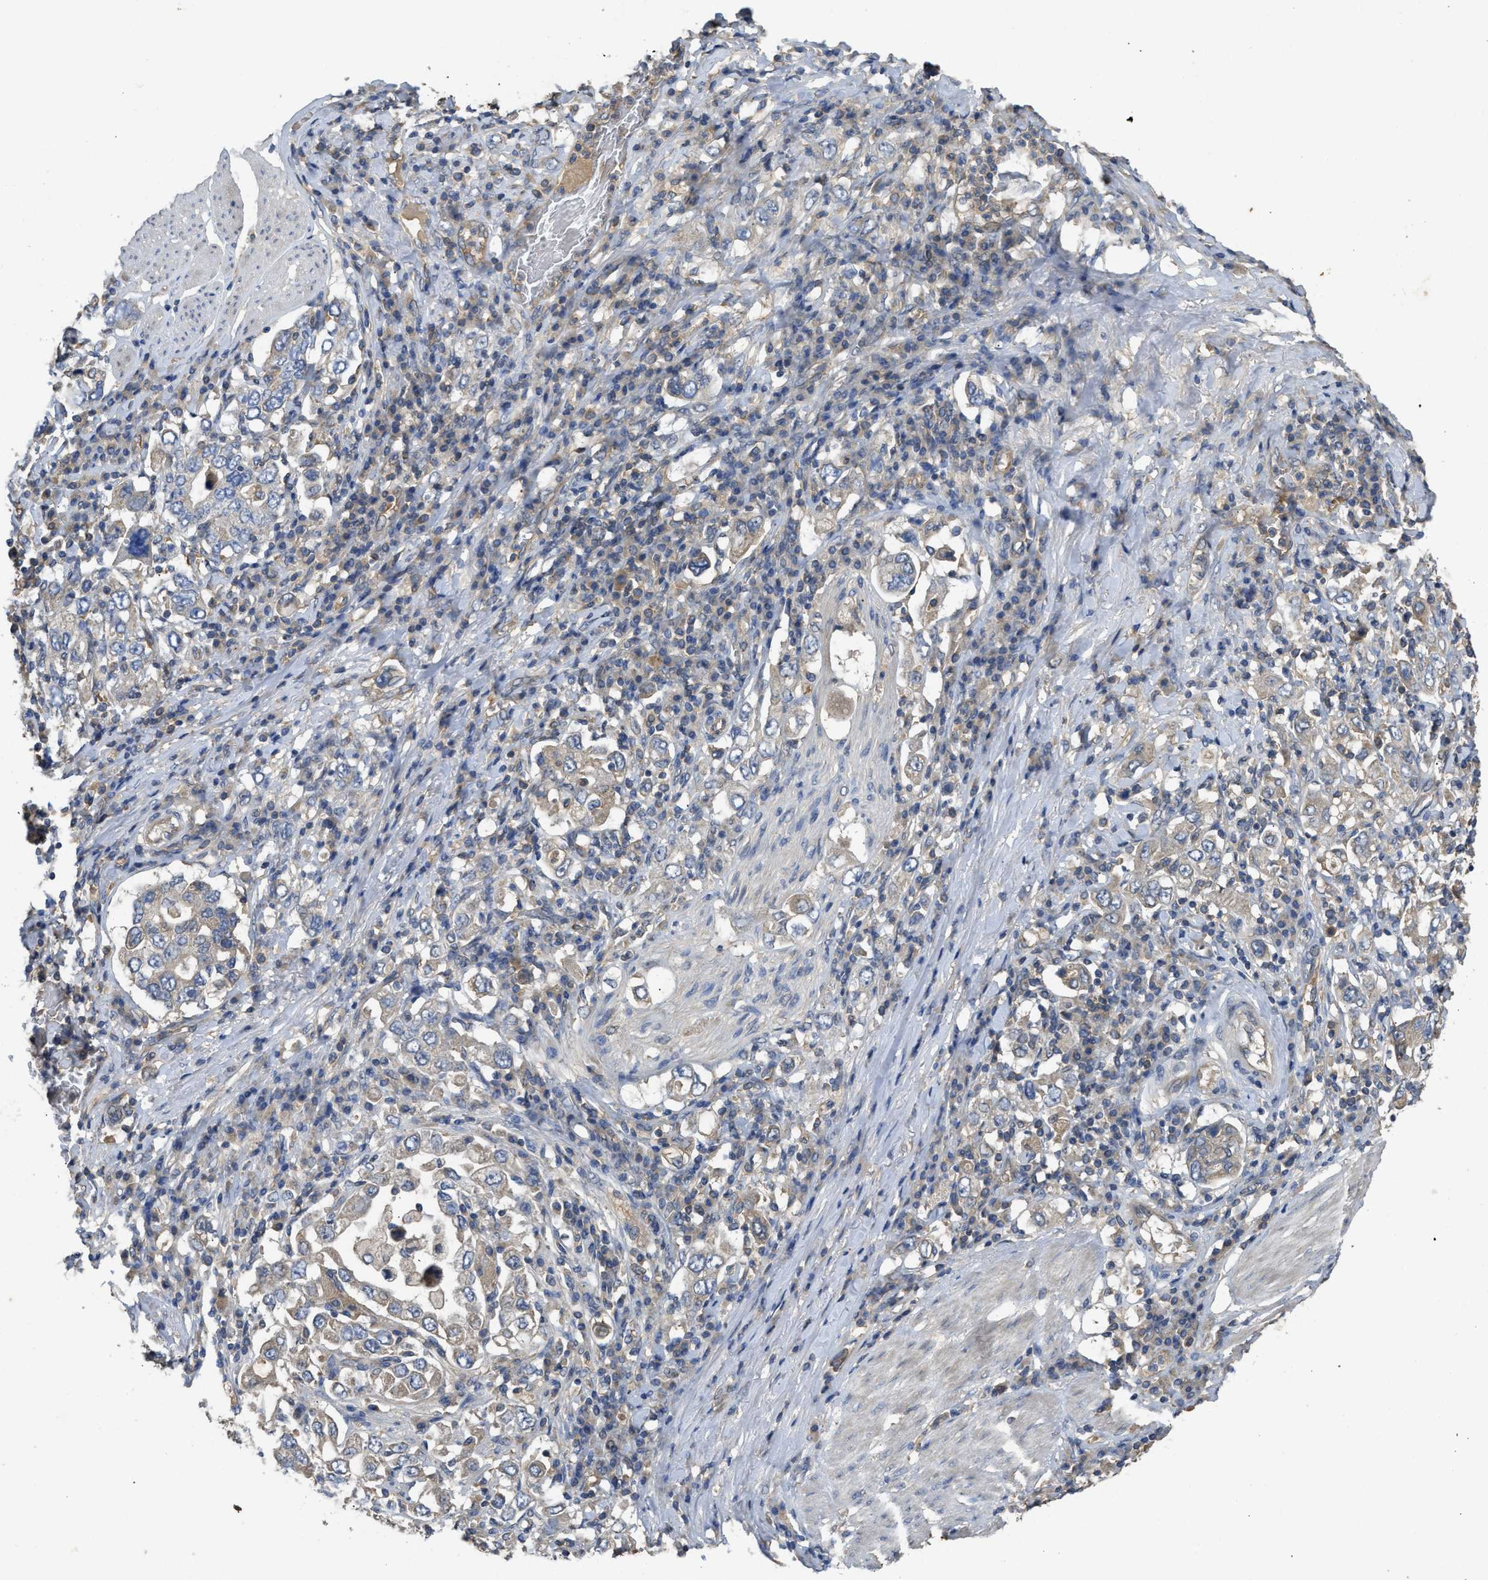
{"staining": {"intensity": "weak", "quantity": "25%-75%", "location": "cytoplasmic/membranous"}, "tissue": "stomach cancer", "cell_type": "Tumor cells", "image_type": "cancer", "snomed": [{"axis": "morphology", "description": "Adenocarcinoma, NOS"}, {"axis": "topography", "description": "Stomach, upper"}], "caption": "Immunohistochemical staining of human stomach cancer exhibits low levels of weak cytoplasmic/membranous staining in approximately 25%-75% of tumor cells.", "gene": "PPP3CA", "patient": {"sex": "male", "age": 62}}